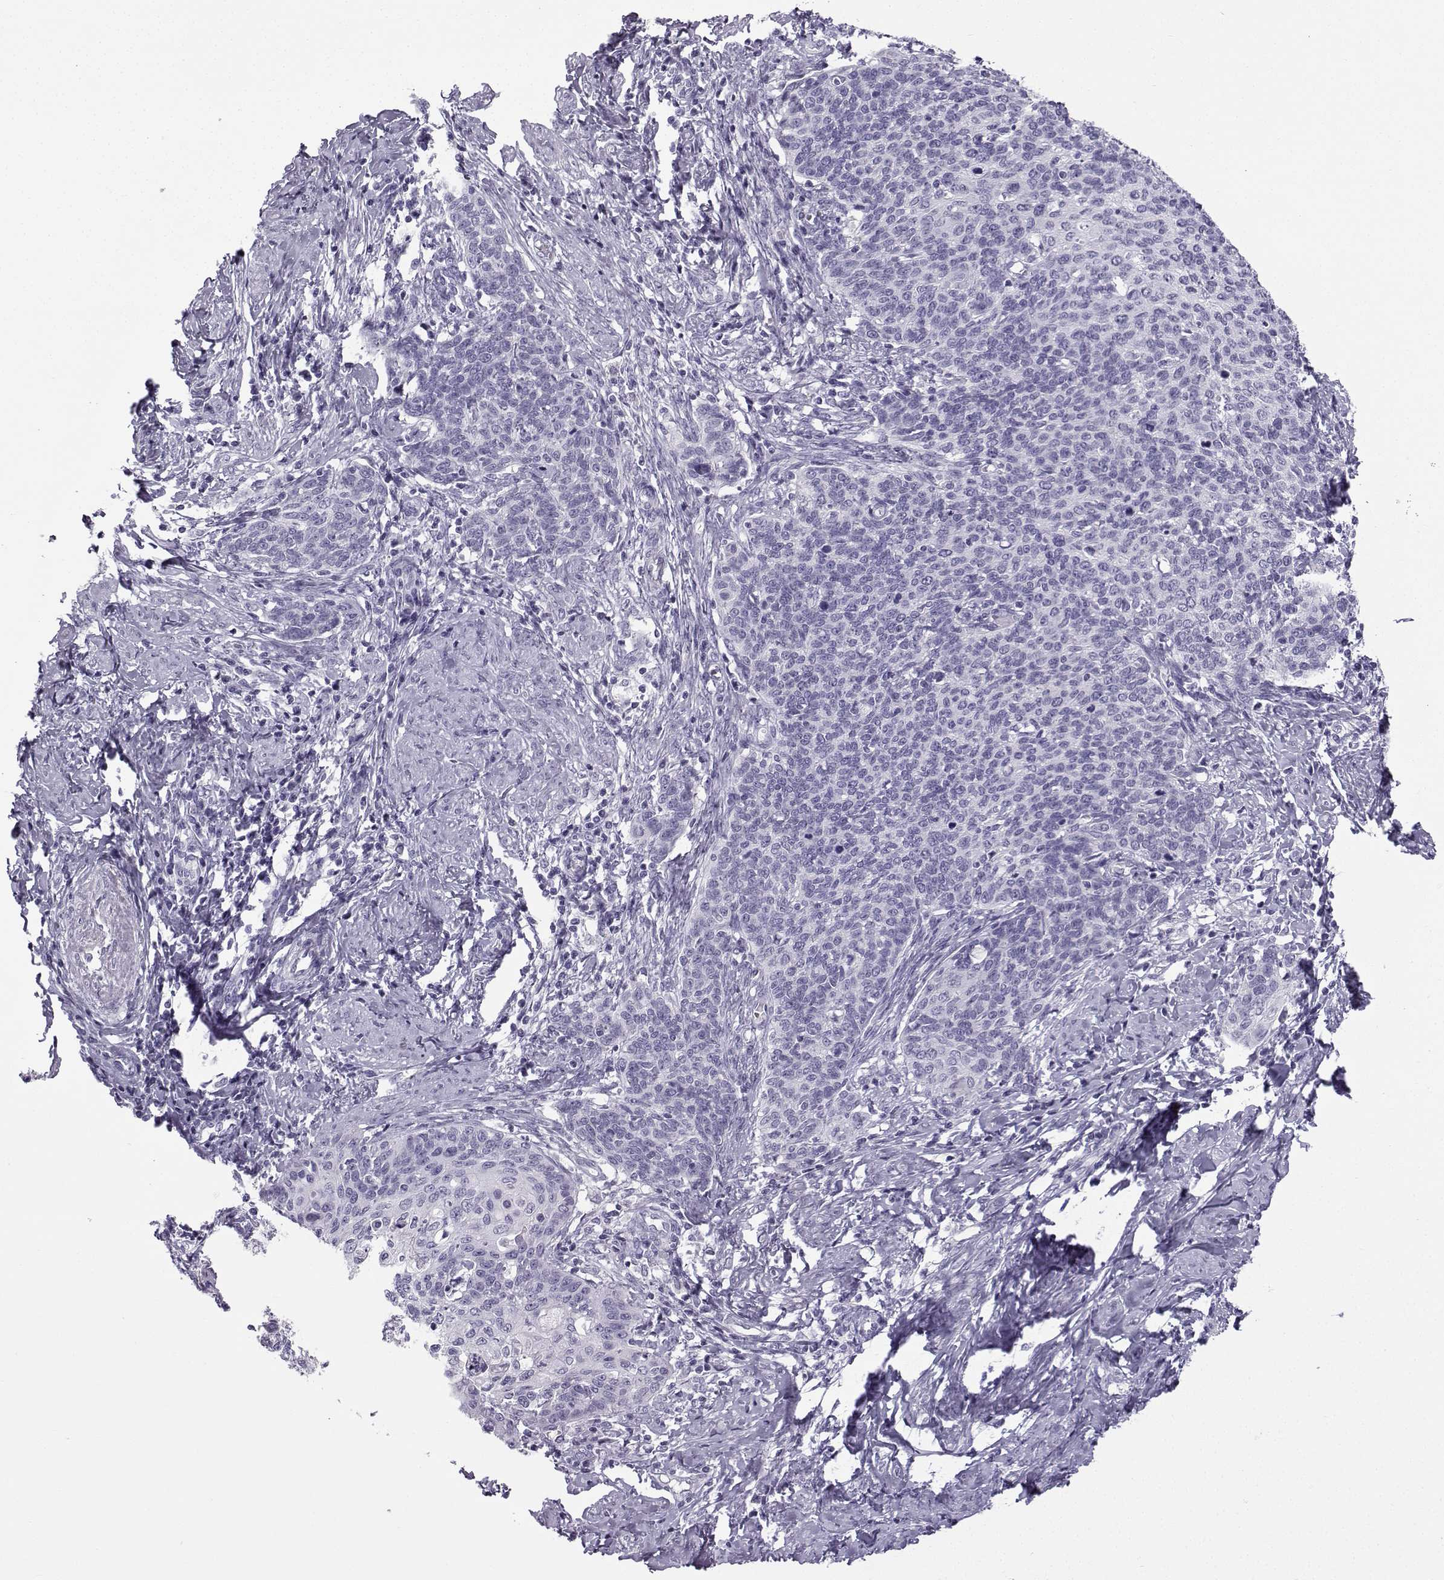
{"staining": {"intensity": "negative", "quantity": "none", "location": "none"}, "tissue": "cervical cancer", "cell_type": "Tumor cells", "image_type": "cancer", "snomed": [{"axis": "morphology", "description": "Normal tissue, NOS"}, {"axis": "morphology", "description": "Squamous cell carcinoma, NOS"}, {"axis": "topography", "description": "Cervix"}], "caption": "Cervical squamous cell carcinoma stained for a protein using immunohistochemistry exhibits no staining tumor cells.", "gene": "ZBTB8B", "patient": {"sex": "female", "age": 39}}